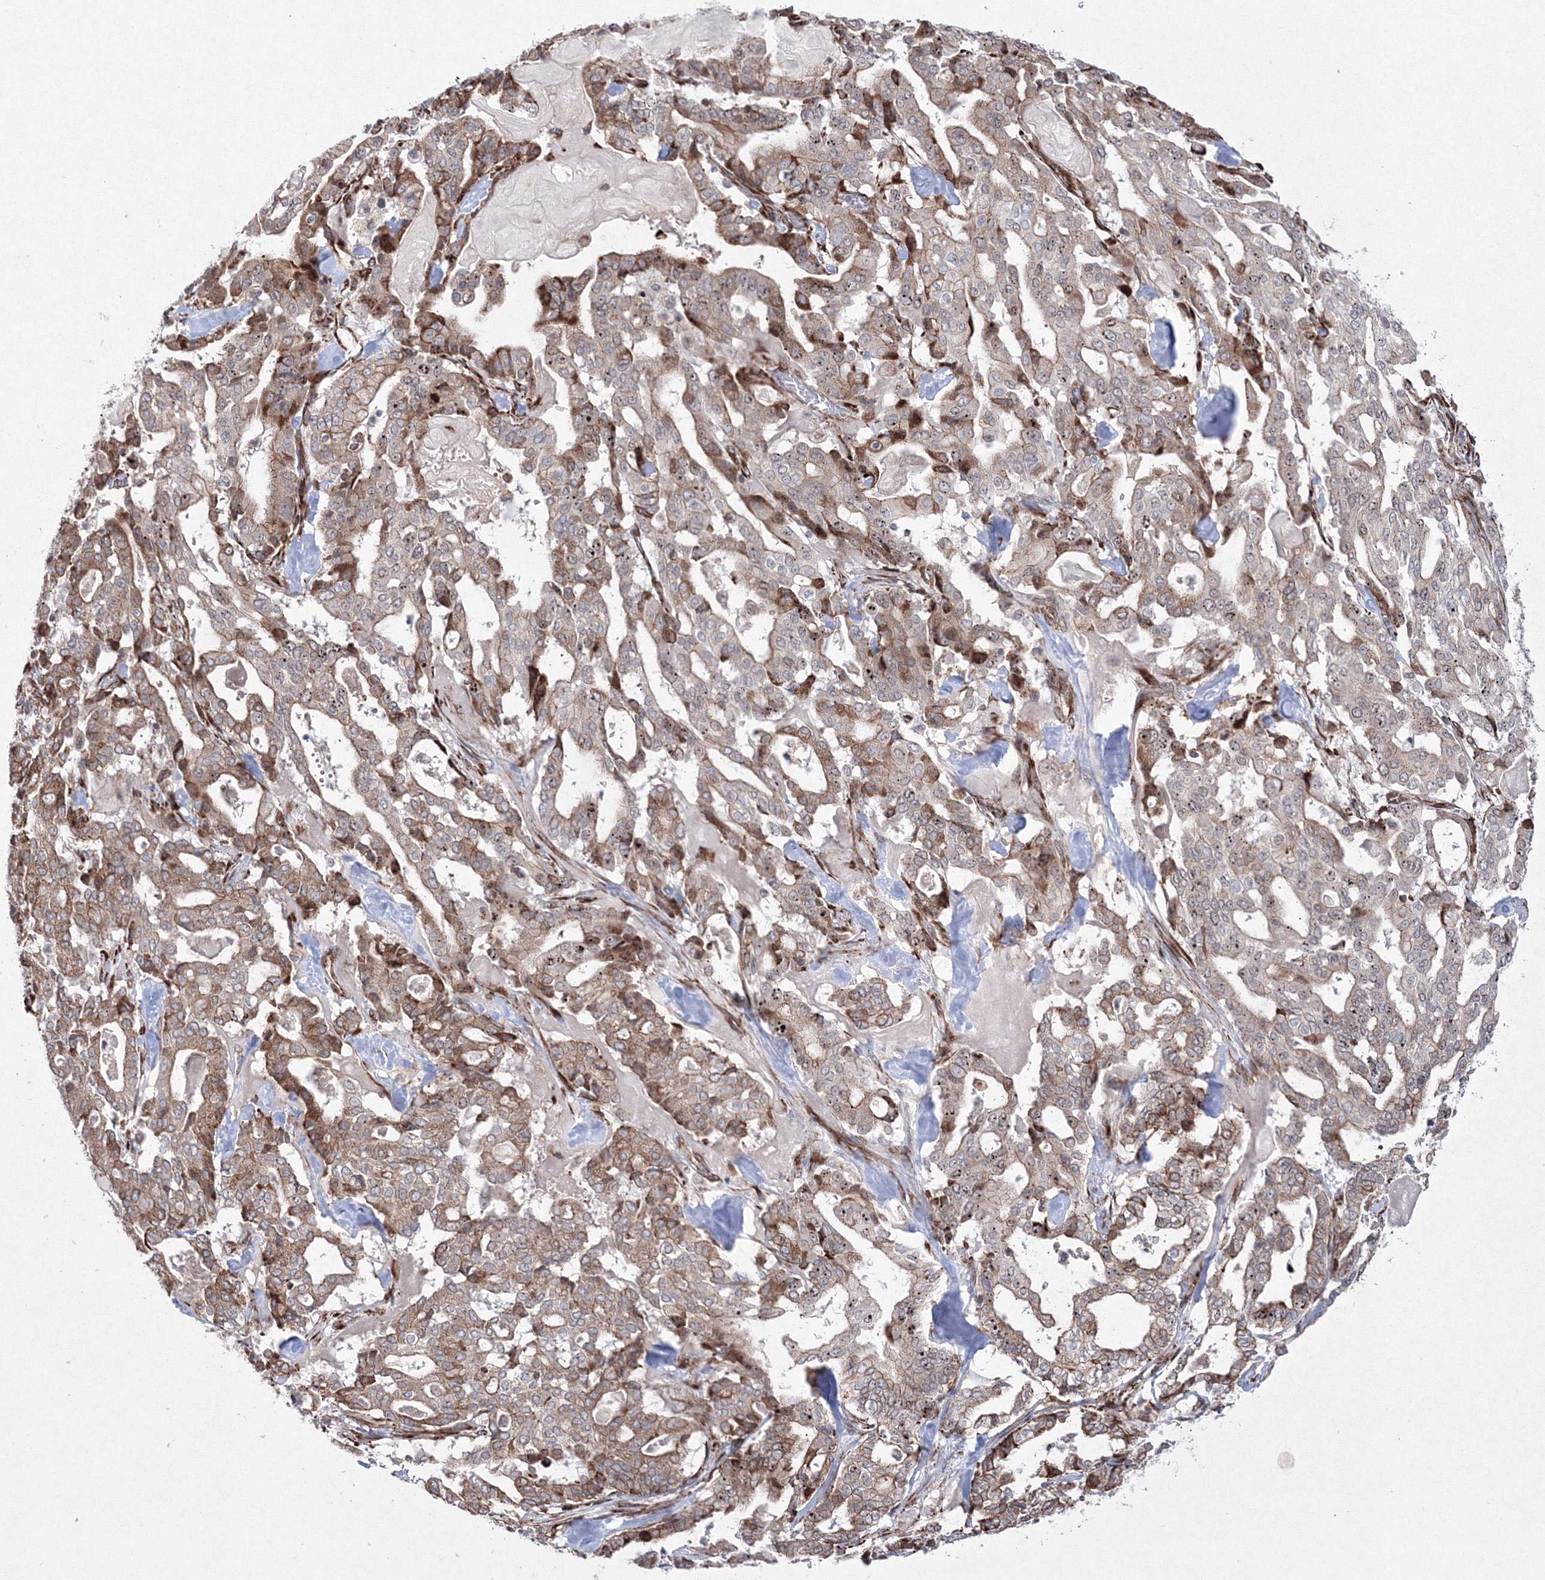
{"staining": {"intensity": "moderate", "quantity": ">75%", "location": "cytoplasmic/membranous,nuclear"}, "tissue": "pancreatic cancer", "cell_type": "Tumor cells", "image_type": "cancer", "snomed": [{"axis": "morphology", "description": "Adenocarcinoma, NOS"}, {"axis": "topography", "description": "Pancreas"}], "caption": "A high-resolution micrograph shows immunohistochemistry (IHC) staining of pancreatic cancer, which shows moderate cytoplasmic/membranous and nuclear staining in approximately >75% of tumor cells.", "gene": "EFCAB12", "patient": {"sex": "male", "age": 63}}